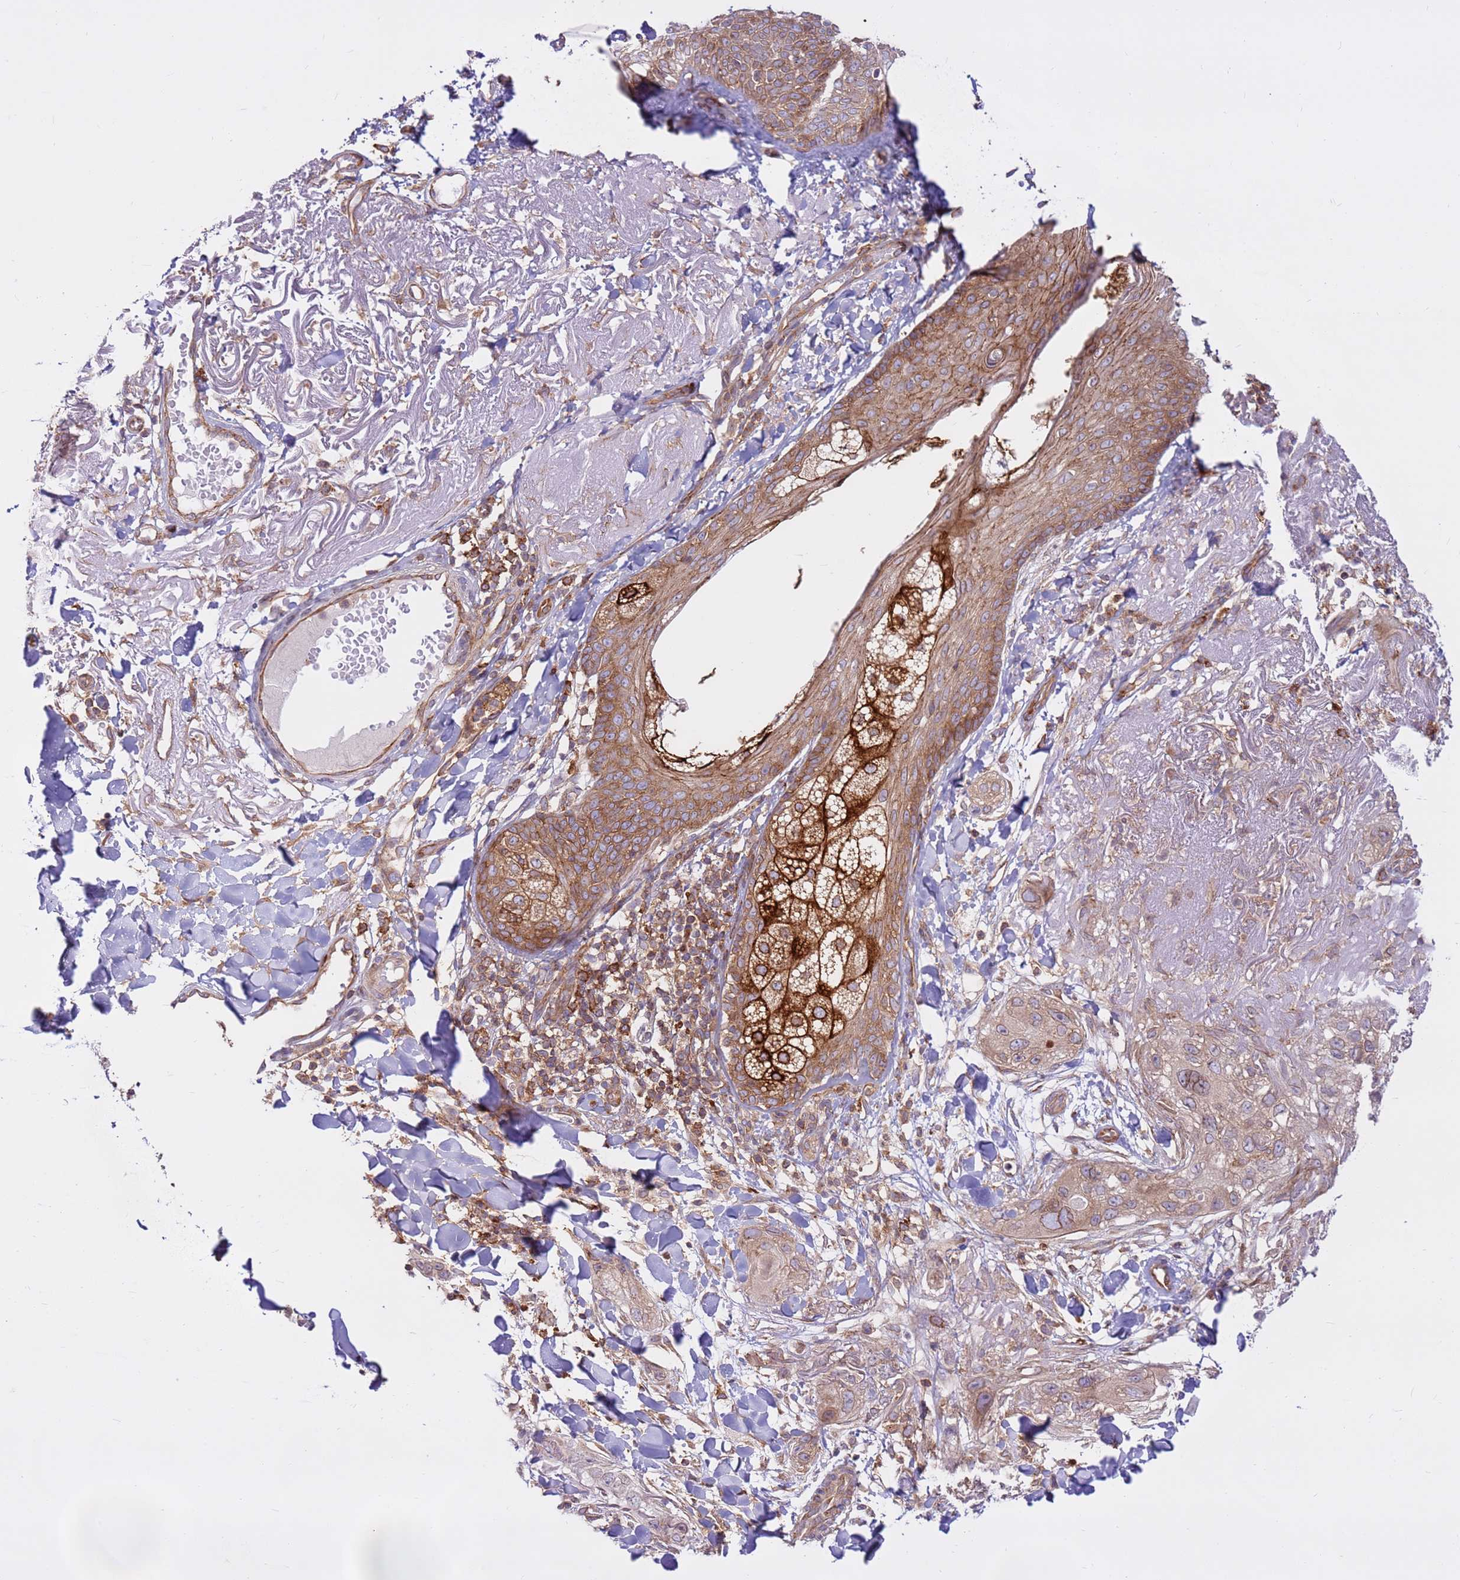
{"staining": {"intensity": "weak", "quantity": ">75%", "location": "cytoplasmic/membranous"}, "tissue": "skin cancer", "cell_type": "Tumor cells", "image_type": "cancer", "snomed": [{"axis": "morphology", "description": "Normal tissue, NOS"}, {"axis": "morphology", "description": "Squamous cell carcinoma, NOS"}, {"axis": "topography", "description": "Skin"}], "caption": "Skin cancer (squamous cell carcinoma) stained with DAB immunohistochemistry (IHC) demonstrates low levels of weak cytoplasmic/membranous expression in about >75% of tumor cells.", "gene": "DDX19B", "patient": {"sex": "male", "age": 72}}